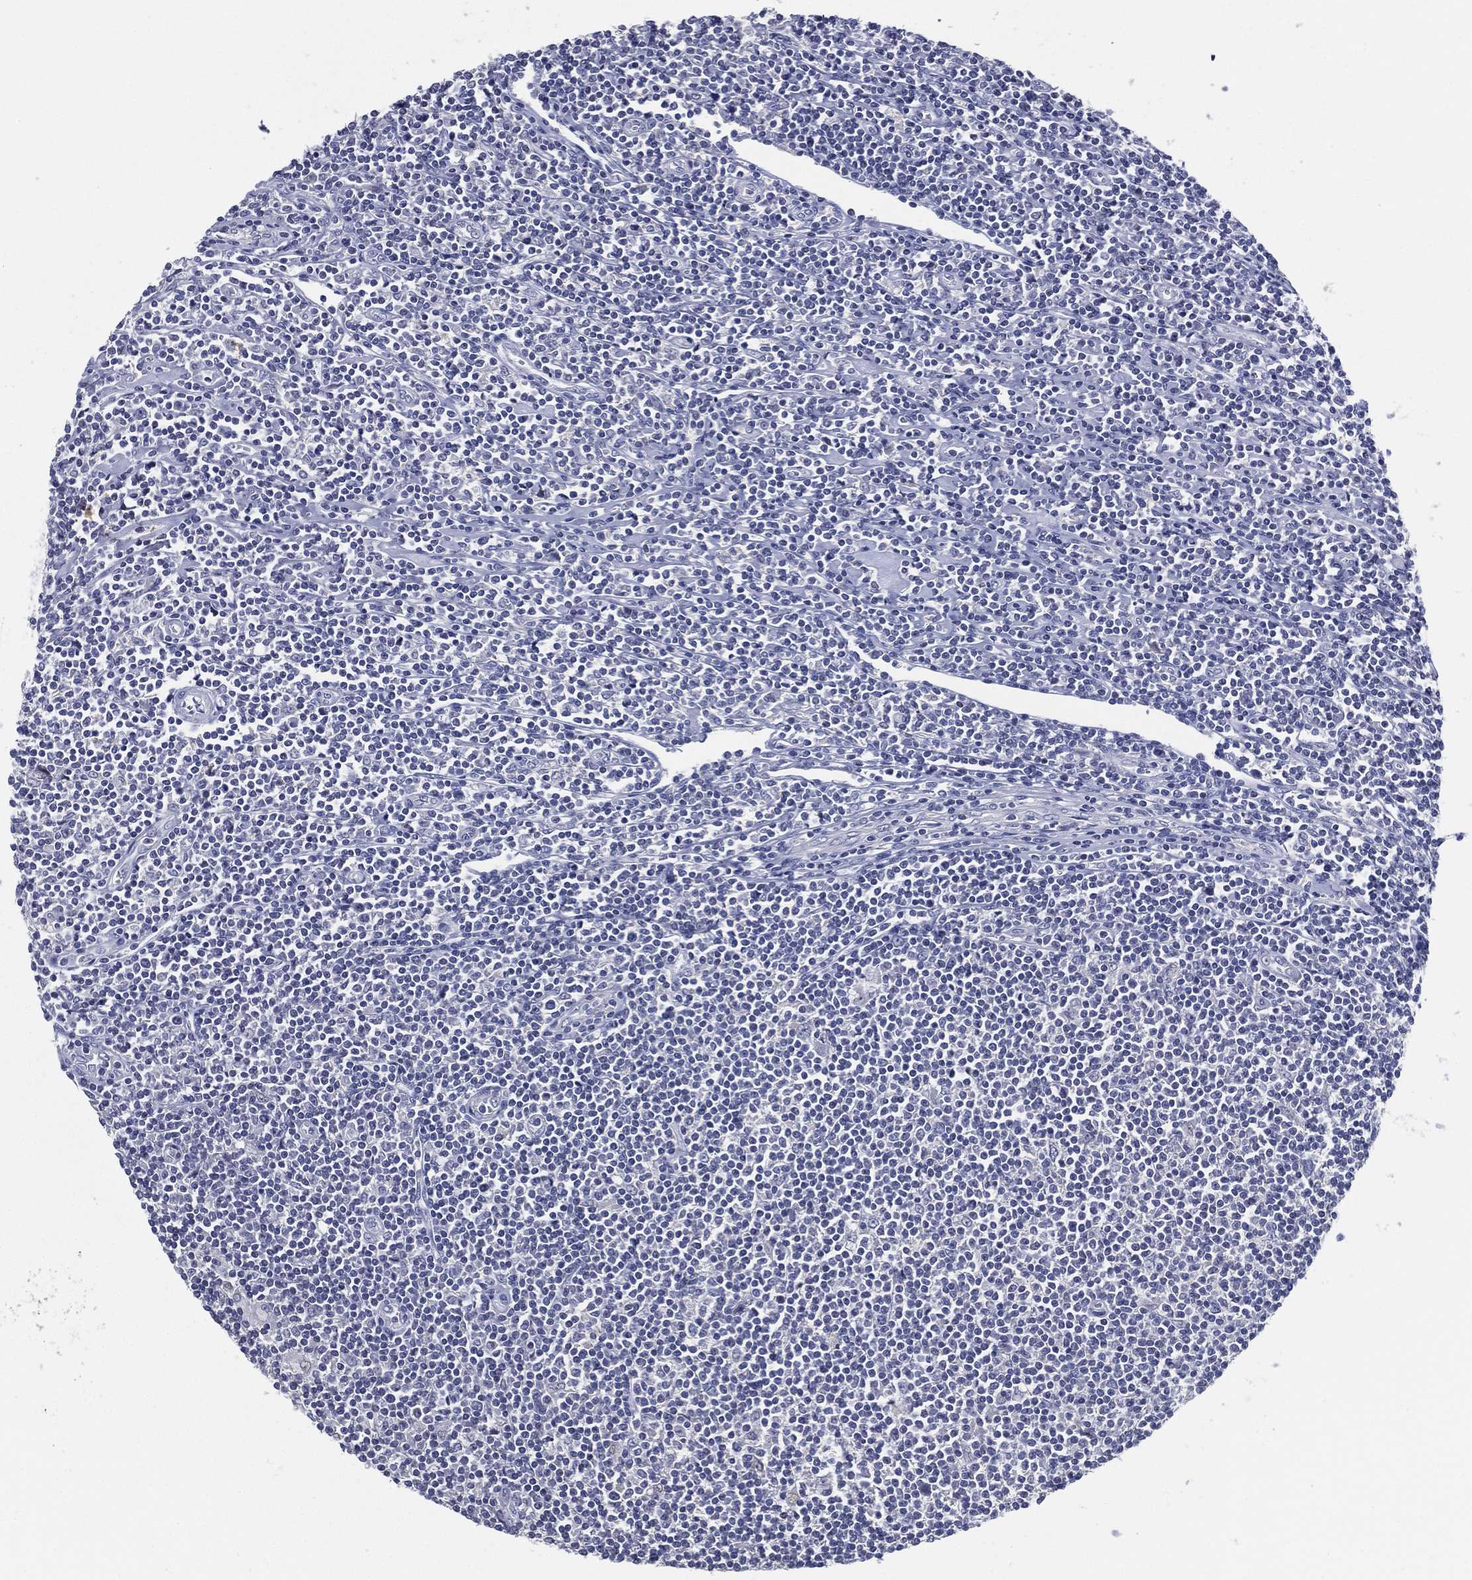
{"staining": {"intensity": "negative", "quantity": "none", "location": "none"}, "tissue": "lymphoma", "cell_type": "Tumor cells", "image_type": "cancer", "snomed": [{"axis": "morphology", "description": "Hodgkin's disease, NOS"}, {"axis": "topography", "description": "Lymph node"}], "caption": "Tumor cells are negative for protein expression in human lymphoma.", "gene": "SLC13A4", "patient": {"sex": "male", "age": 40}}